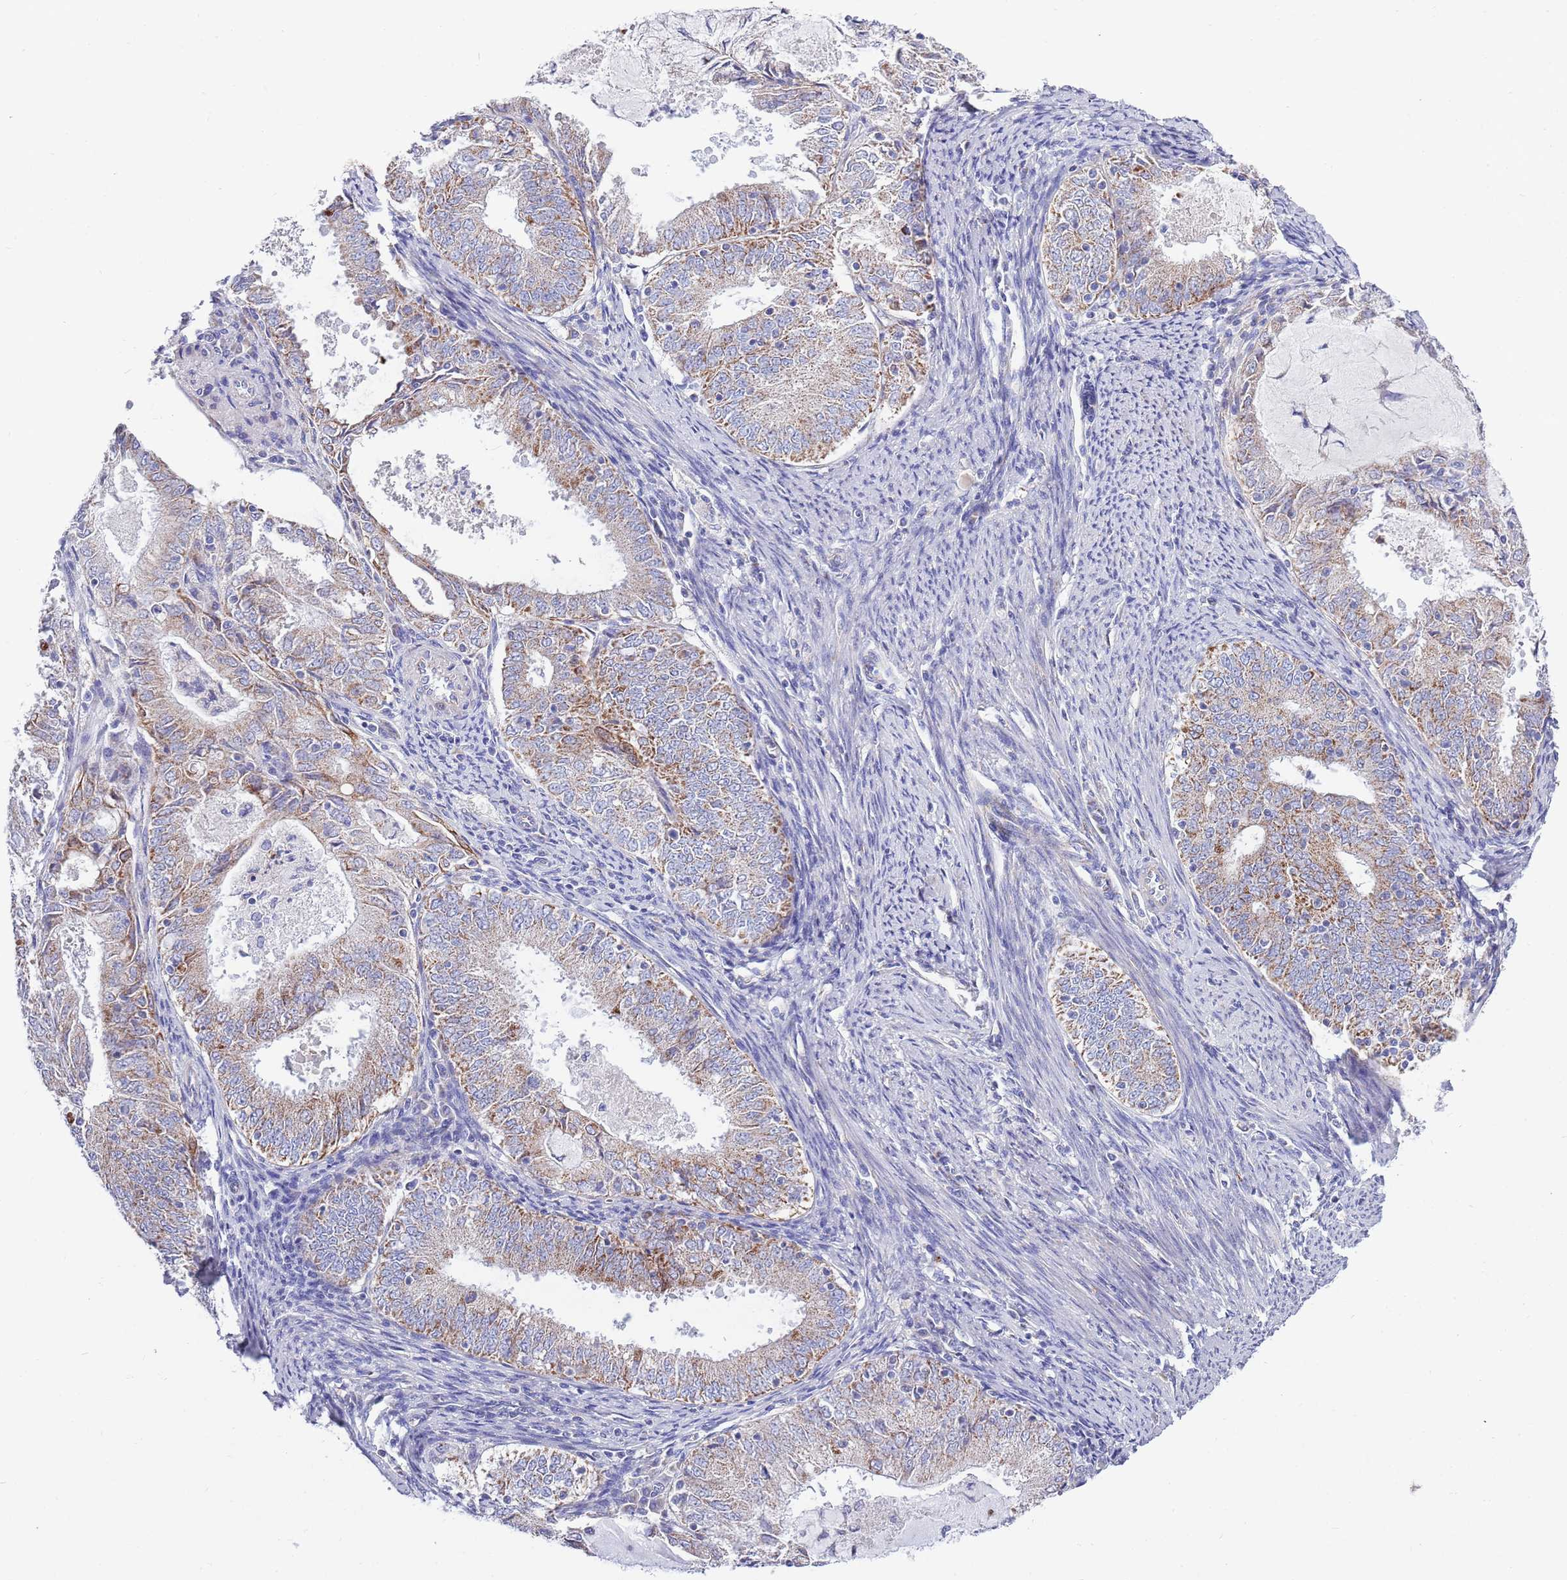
{"staining": {"intensity": "moderate", "quantity": "25%-75%", "location": "cytoplasmic/membranous"}, "tissue": "endometrial cancer", "cell_type": "Tumor cells", "image_type": "cancer", "snomed": [{"axis": "morphology", "description": "Adenocarcinoma, NOS"}, {"axis": "topography", "description": "Endometrium"}], "caption": "IHC of adenocarcinoma (endometrial) demonstrates medium levels of moderate cytoplasmic/membranous staining in approximately 25%-75% of tumor cells. (Brightfield microscopy of DAB IHC at high magnification).", "gene": "EMC8", "patient": {"sex": "female", "age": 57}}